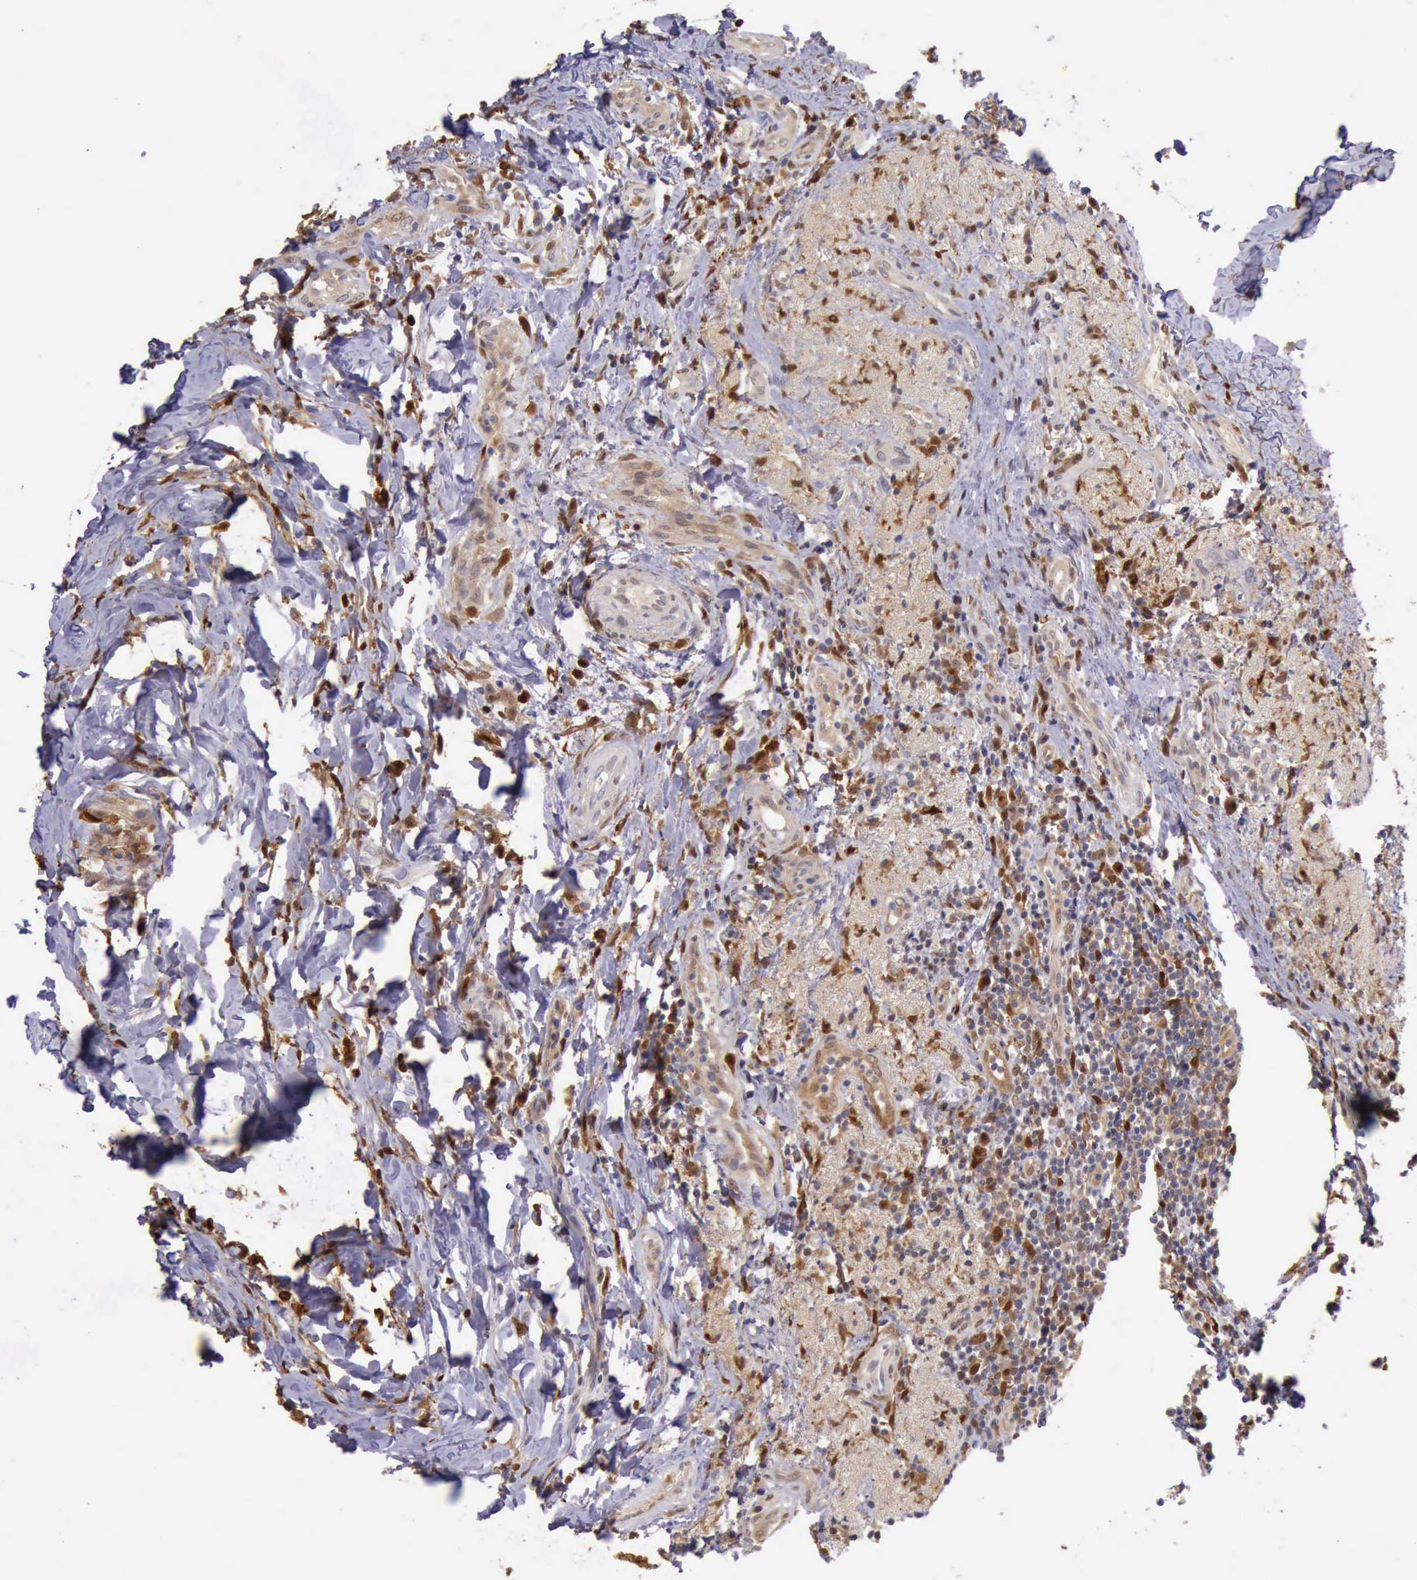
{"staining": {"intensity": "moderate", "quantity": ">75%", "location": "cytoplasmic/membranous,nuclear"}, "tissue": "breast cancer", "cell_type": "Tumor cells", "image_type": "cancer", "snomed": [{"axis": "morphology", "description": "Duct carcinoma"}, {"axis": "topography", "description": "Breast"}], "caption": "This histopathology image demonstrates immunohistochemistry staining of human breast cancer, with medium moderate cytoplasmic/membranous and nuclear staining in about >75% of tumor cells.", "gene": "TYMP", "patient": {"sex": "female", "age": 37}}